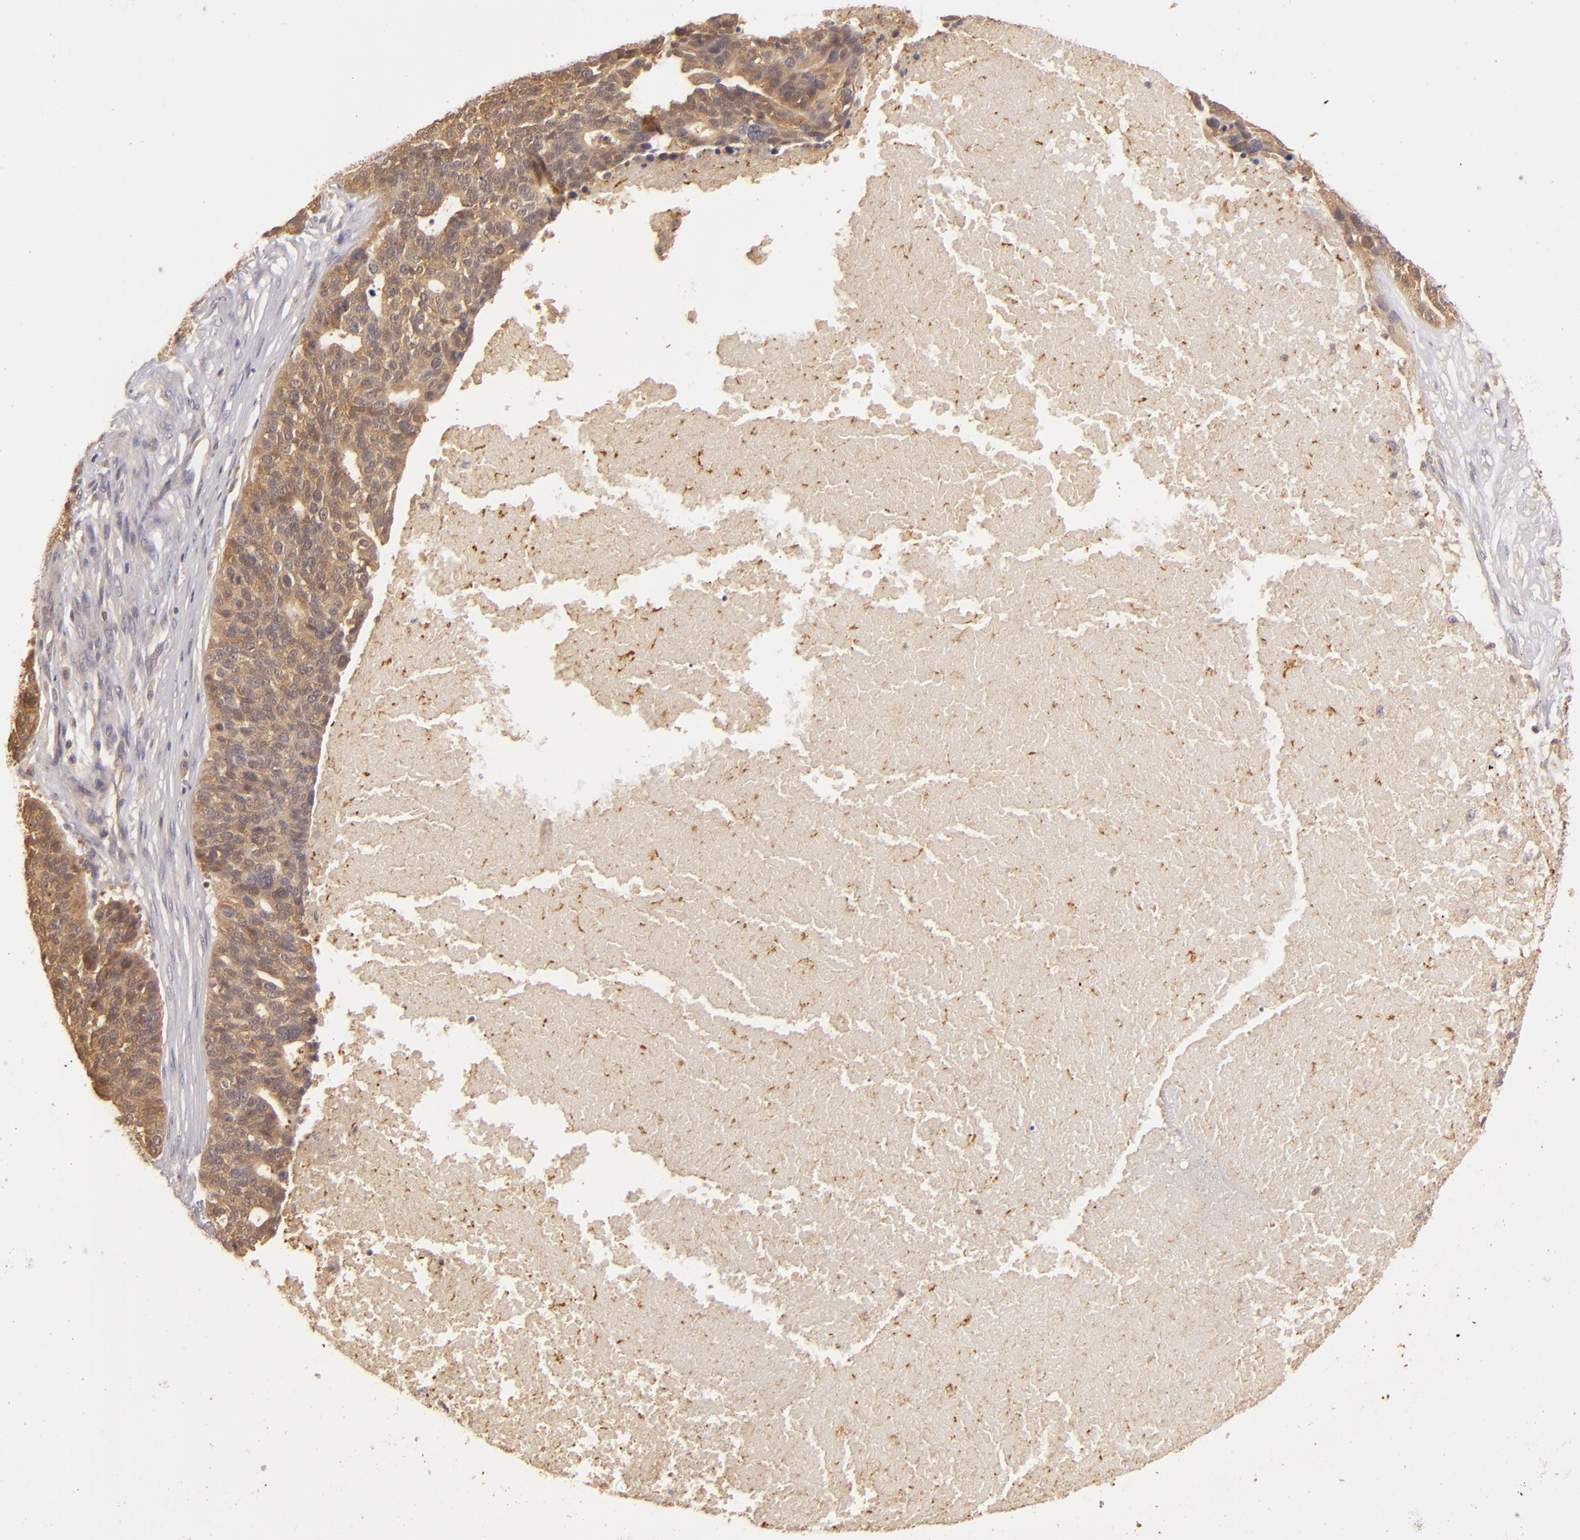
{"staining": {"intensity": "strong", "quantity": ">75%", "location": "cytoplasmic/membranous"}, "tissue": "ovarian cancer", "cell_type": "Tumor cells", "image_type": "cancer", "snomed": [{"axis": "morphology", "description": "Cystadenocarcinoma, serous, NOS"}, {"axis": "topography", "description": "Ovary"}], "caption": "Ovarian cancer (serous cystadenocarcinoma) stained with immunohistochemistry (IHC) displays strong cytoplasmic/membranous staining in approximately >75% of tumor cells.", "gene": "PRKCD", "patient": {"sex": "female", "age": 59}}